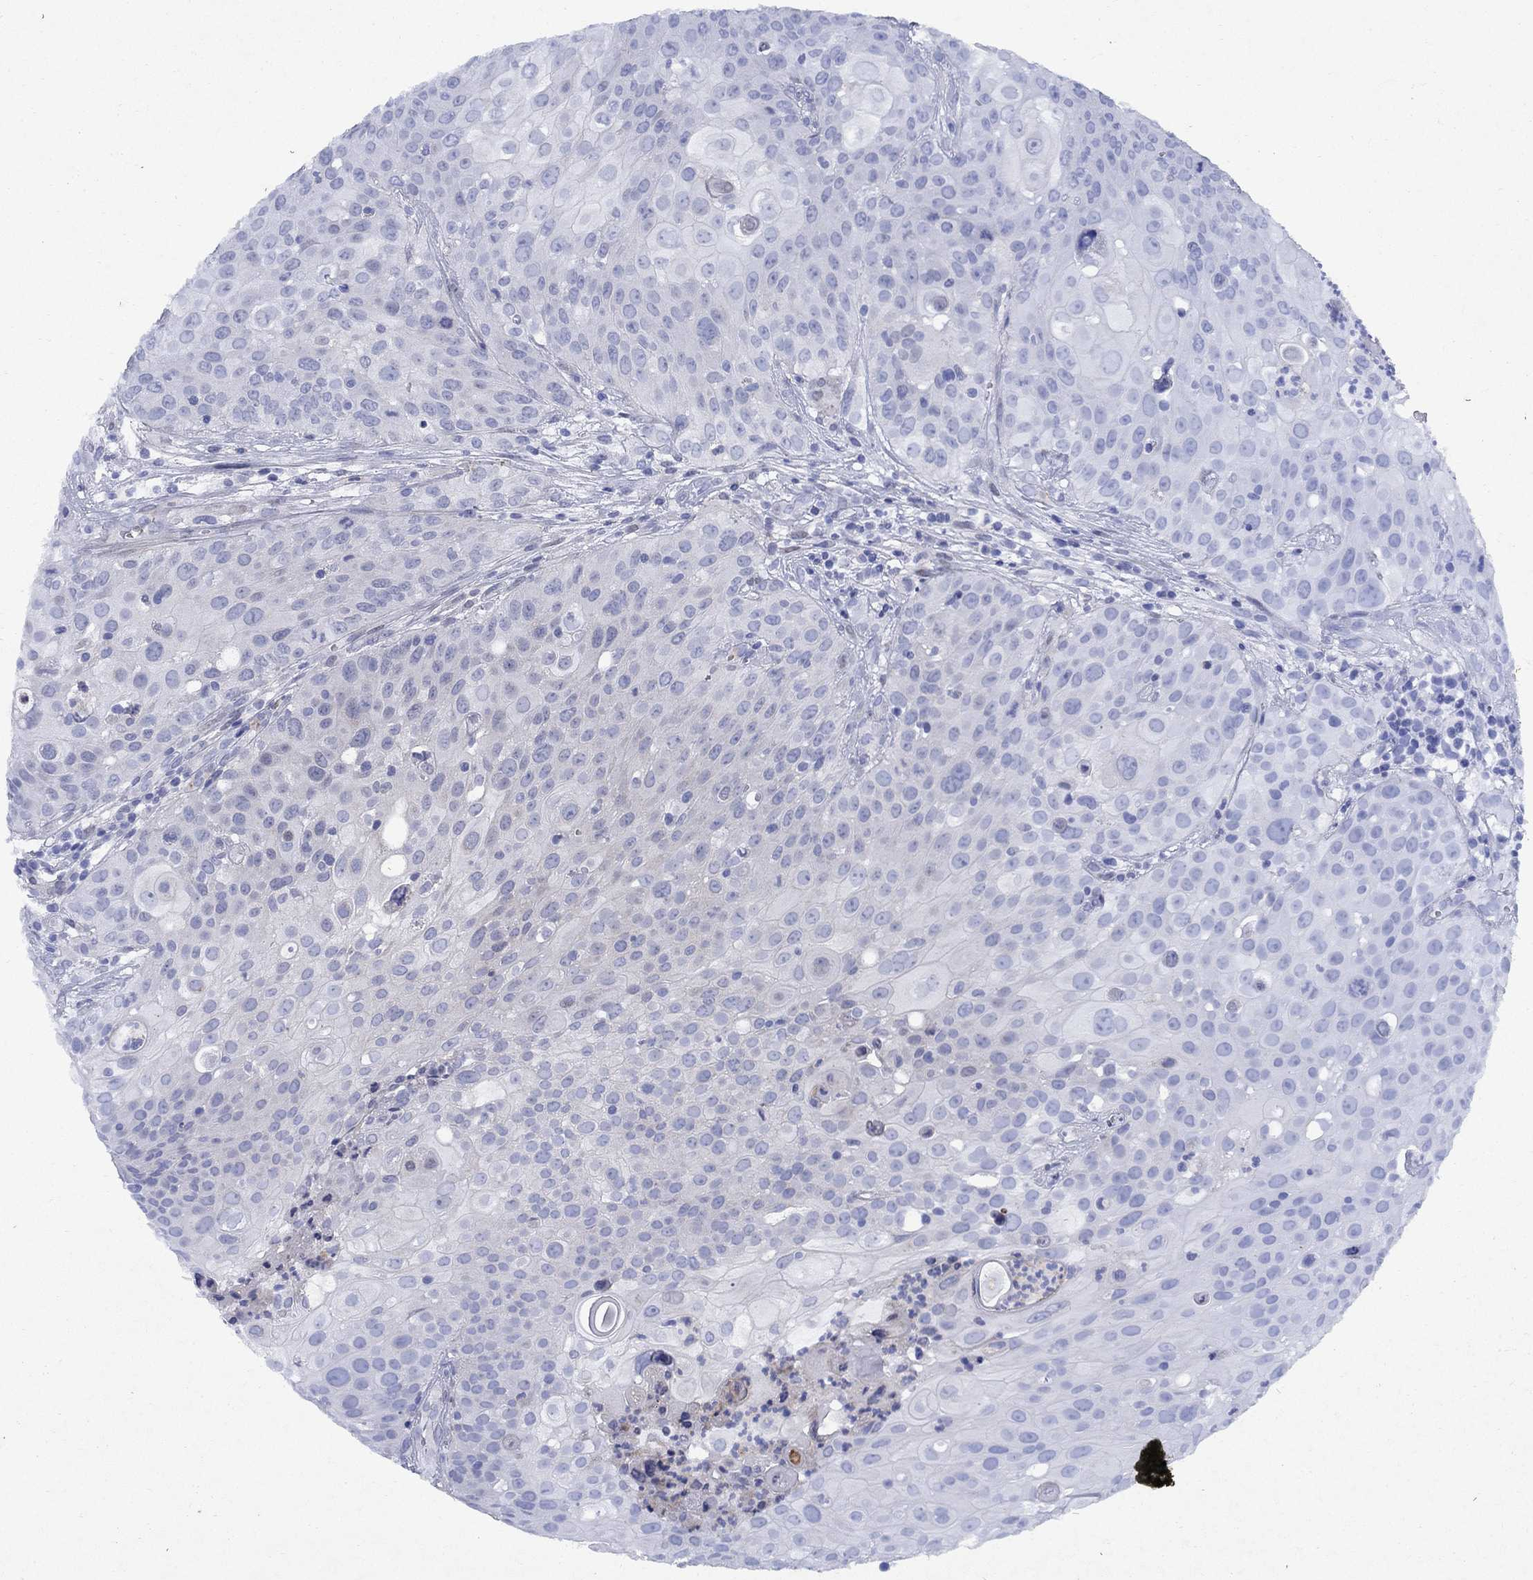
{"staining": {"intensity": "negative", "quantity": "none", "location": "none"}, "tissue": "urothelial cancer", "cell_type": "Tumor cells", "image_type": "cancer", "snomed": [{"axis": "morphology", "description": "Urothelial carcinoma, High grade"}, {"axis": "topography", "description": "Urinary bladder"}], "caption": "Immunohistochemical staining of urothelial cancer displays no significant expression in tumor cells.", "gene": "STAB2", "patient": {"sex": "female", "age": 79}}